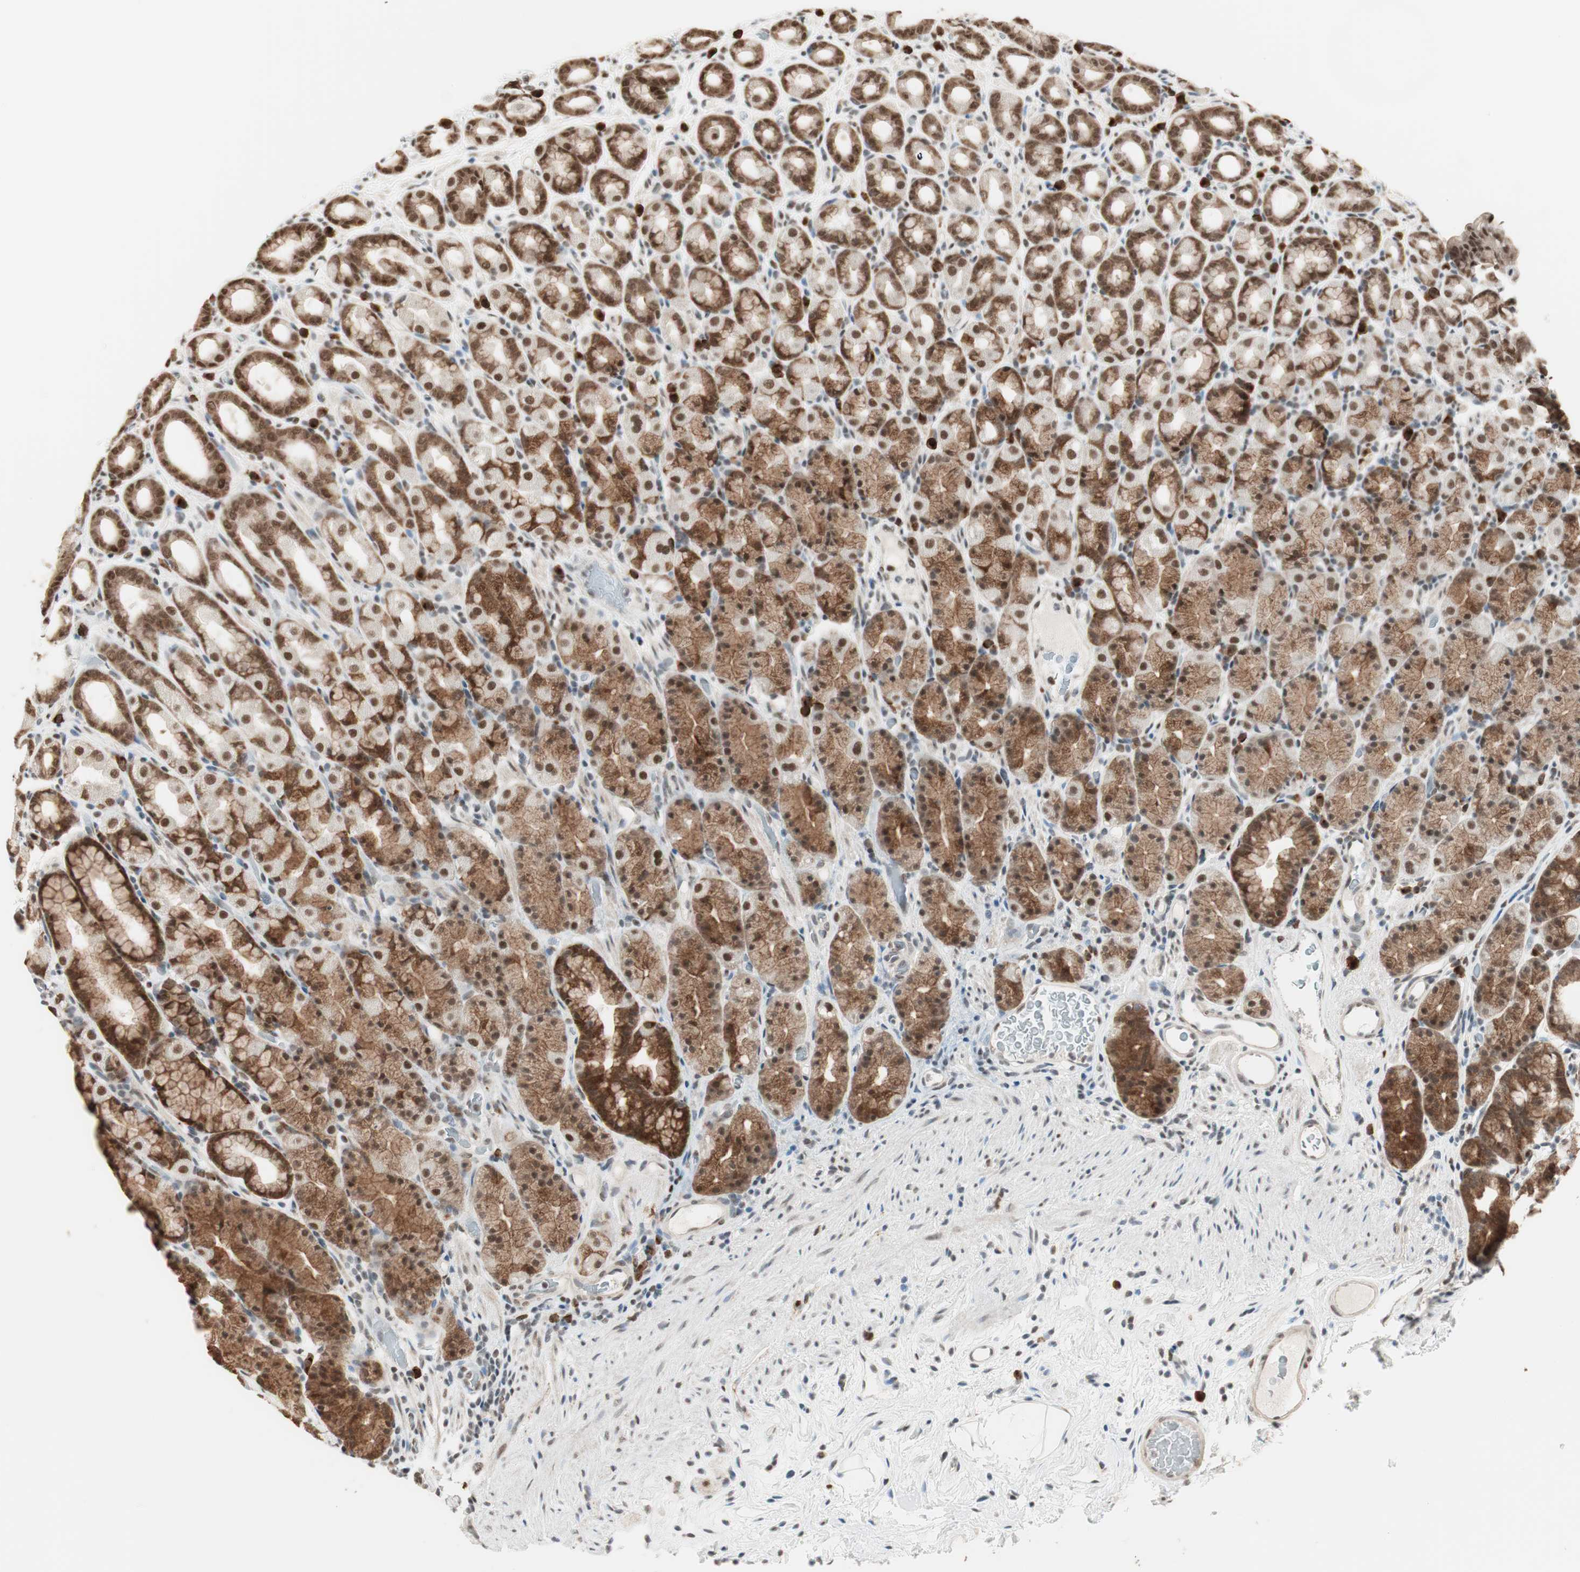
{"staining": {"intensity": "strong", "quantity": ">75%", "location": "cytoplasmic/membranous,nuclear"}, "tissue": "stomach", "cell_type": "Glandular cells", "image_type": "normal", "snomed": [{"axis": "morphology", "description": "Normal tissue, NOS"}, {"axis": "topography", "description": "Stomach, upper"}], "caption": "The immunohistochemical stain shows strong cytoplasmic/membranous,nuclear expression in glandular cells of unremarkable stomach.", "gene": "SMARCE1", "patient": {"sex": "male", "age": 68}}